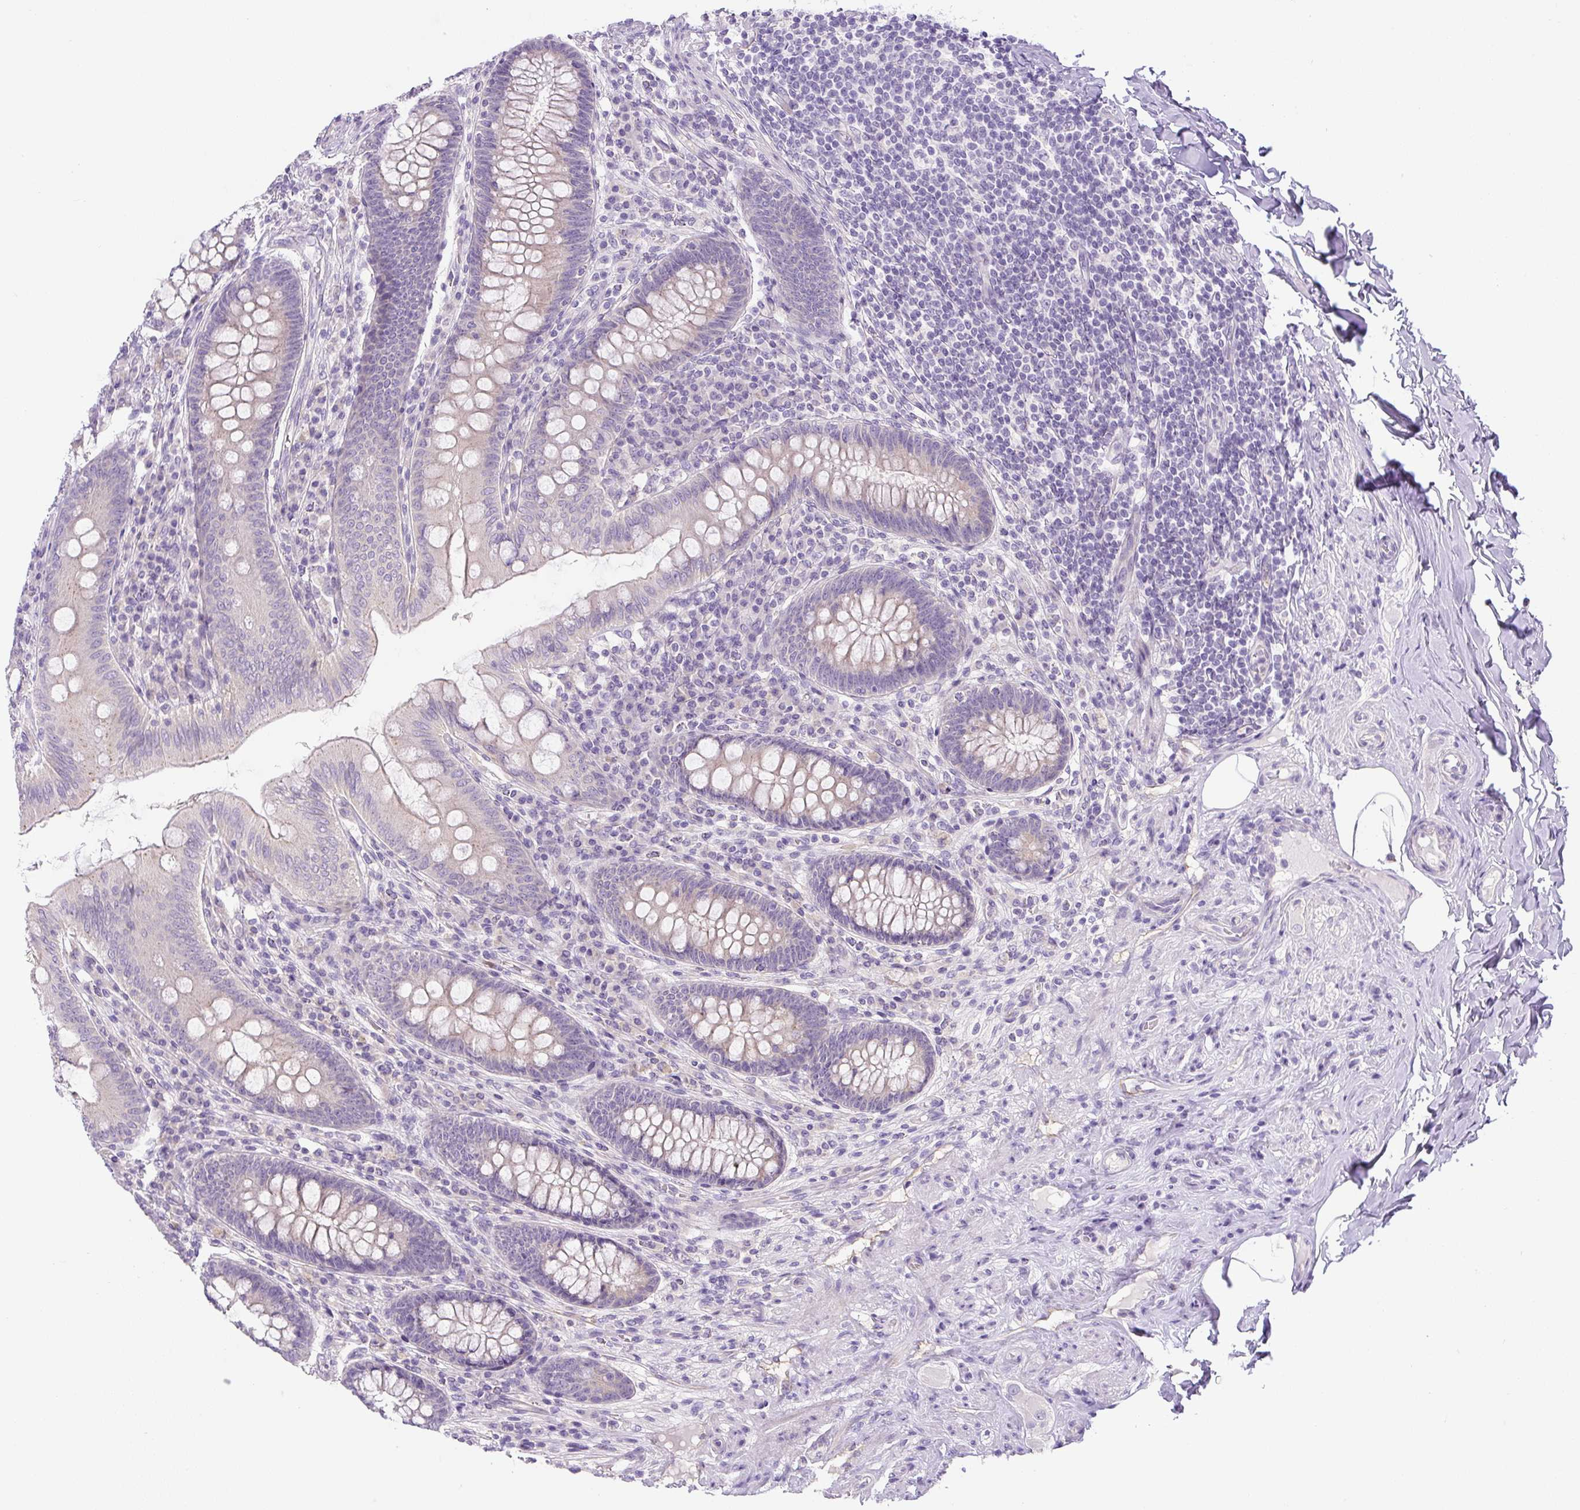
{"staining": {"intensity": "negative", "quantity": "none", "location": "none"}, "tissue": "appendix", "cell_type": "Glandular cells", "image_type": "normal", "snomed": [{"axis": "morphology", "description": "Normal tissue, NOS"}, {"axis": "topography", "description": "Appendix"}], "caption": "This is an IHC micrograph of benign appendix. There is no positivity in glandular cells.", "gene": "UBL3", "patient": {"sex": "male", "age": 71}}